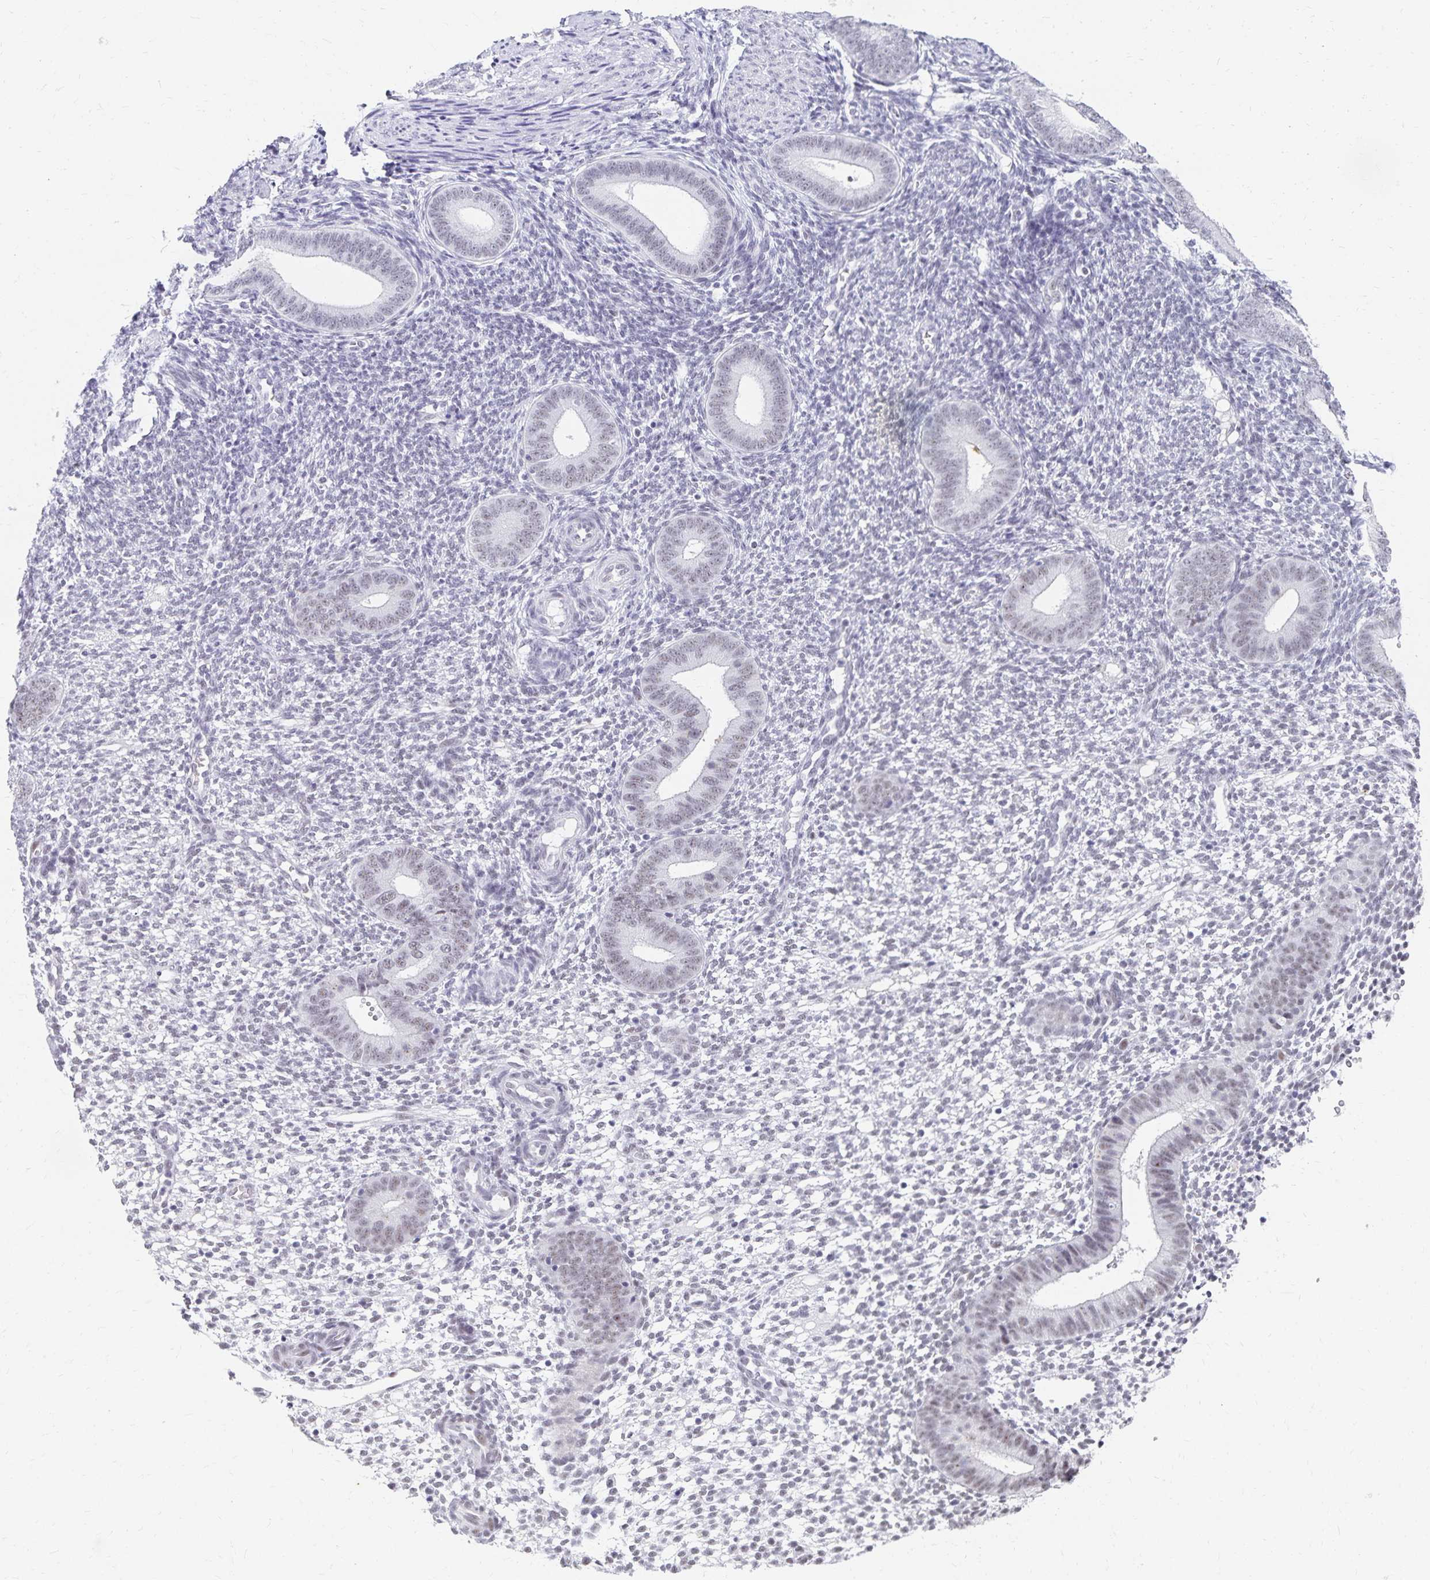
{"staining": {"intensity": "negative", "quantity": "none", "location": "none"}, "tissue": "endometrium", "cell_type": "Cells in endometrial stroma", "image_type": "normal", "snomed": [{"axis": "morphology", "description": "Normal tissue, NOS"}, {"axis": "topography", "description": "Endometrium"}], "caption": "There is no significant positivity in cells in endometrial stroma of endometrium. (Brightfield microscopy of DAB IHC at high magnification).", "gene": "C20orf85", "patient": {"sex": "female", "age": 40}}